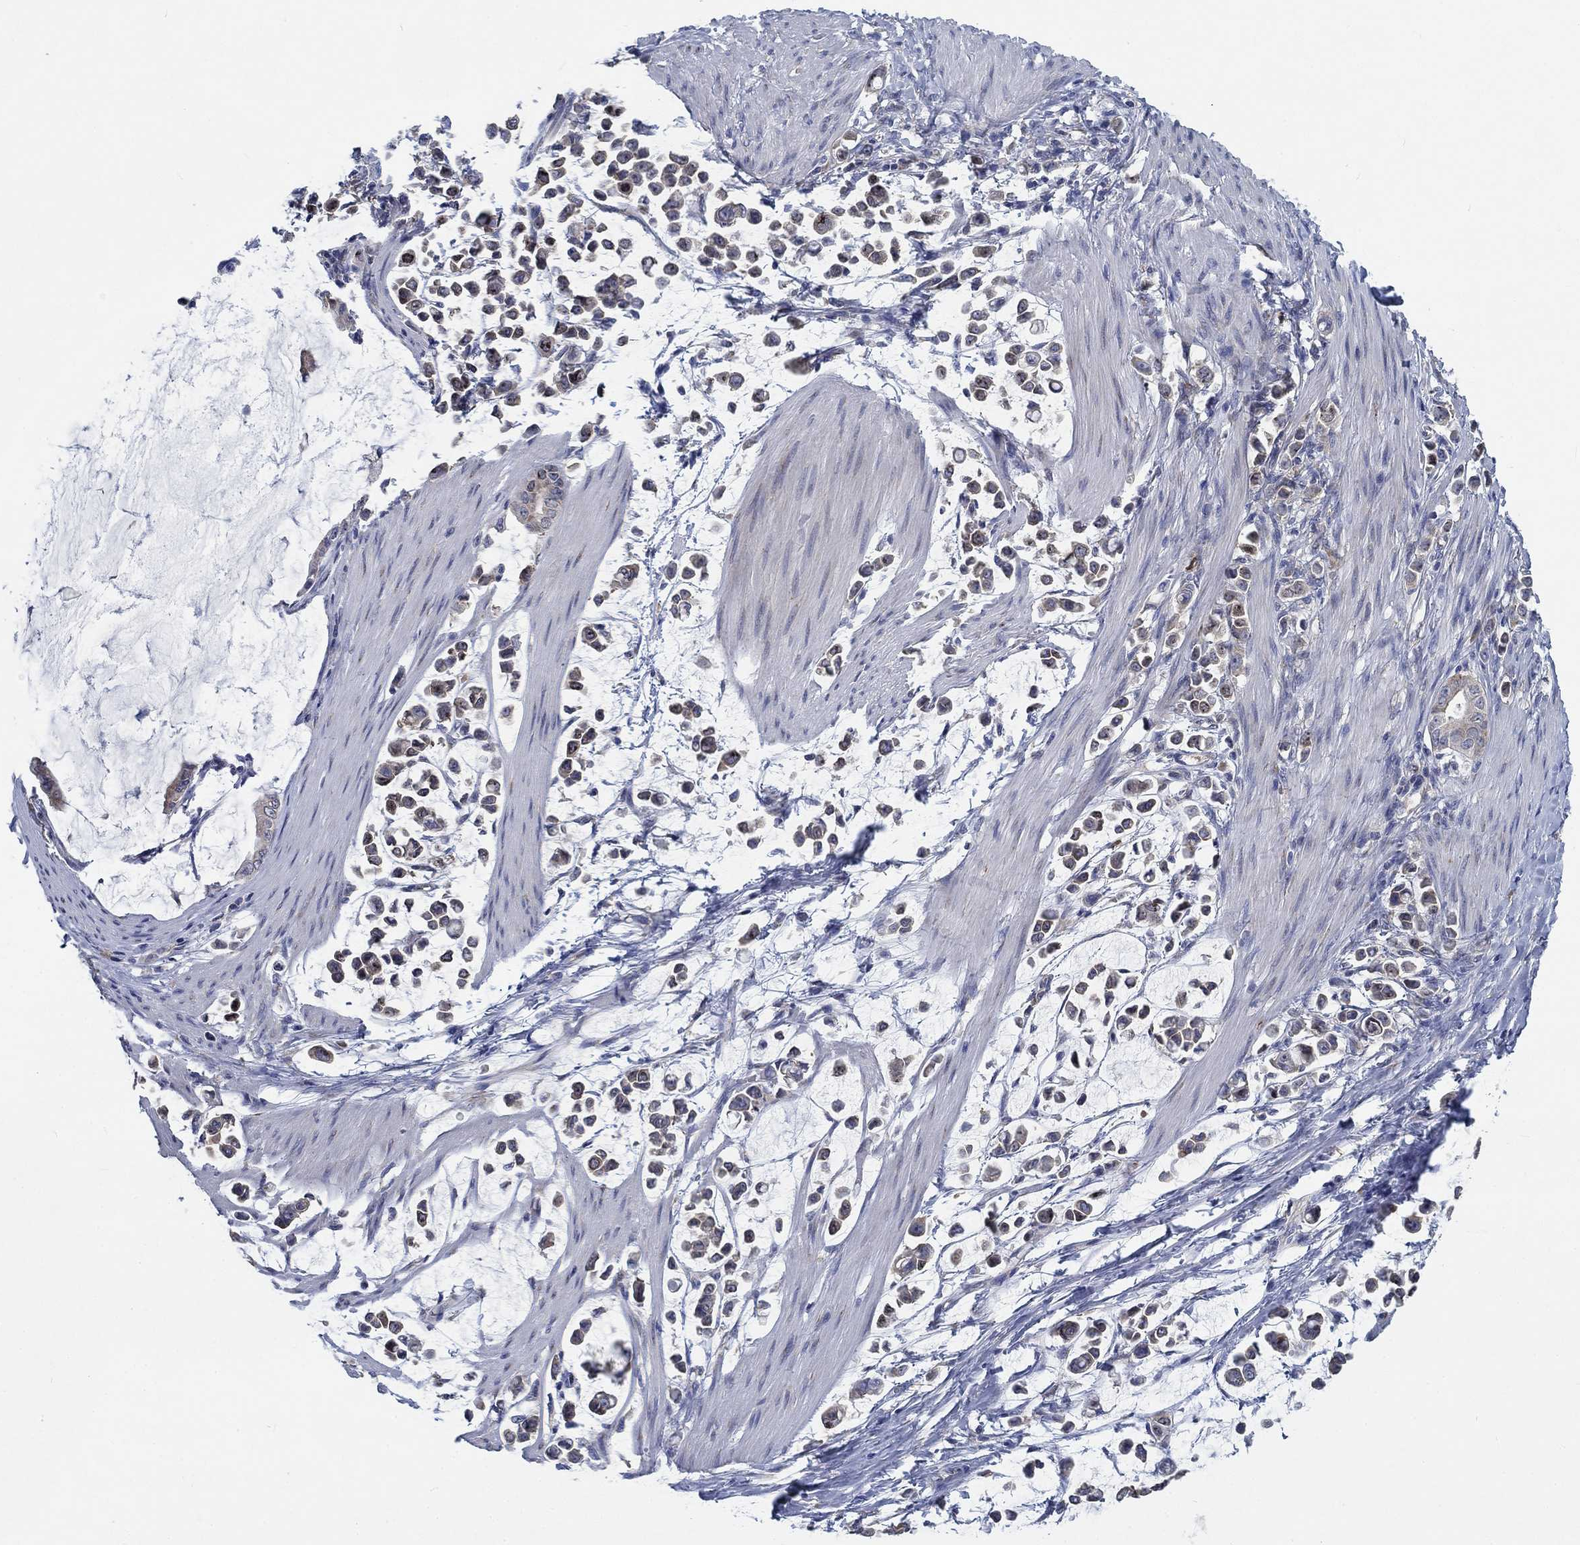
{"staining": {"intensity": "weak", "quantity": "25%-75%", "location": "cytoplasmic/membranous,nuclear"}, "tissue": "stomach cancer", "cell_type": "Tumor cells", "image_type": "cancer", "snomed": [{"axis": "morphology", "description": "Adenocarcinoma, NOS"}, {"axis": "topography", "description": "Stomach"}], "caption": "An immunohistochemistry histopathology image of tumor tissue is shown. Protein staining in brown labels weak cytoplasmic/membranous and nuclear positivity in stomach cancer (adenocarcinoma) within tumor cells.", "gene": "MMP24", "patient": {"sex": "male", "age": 82}}